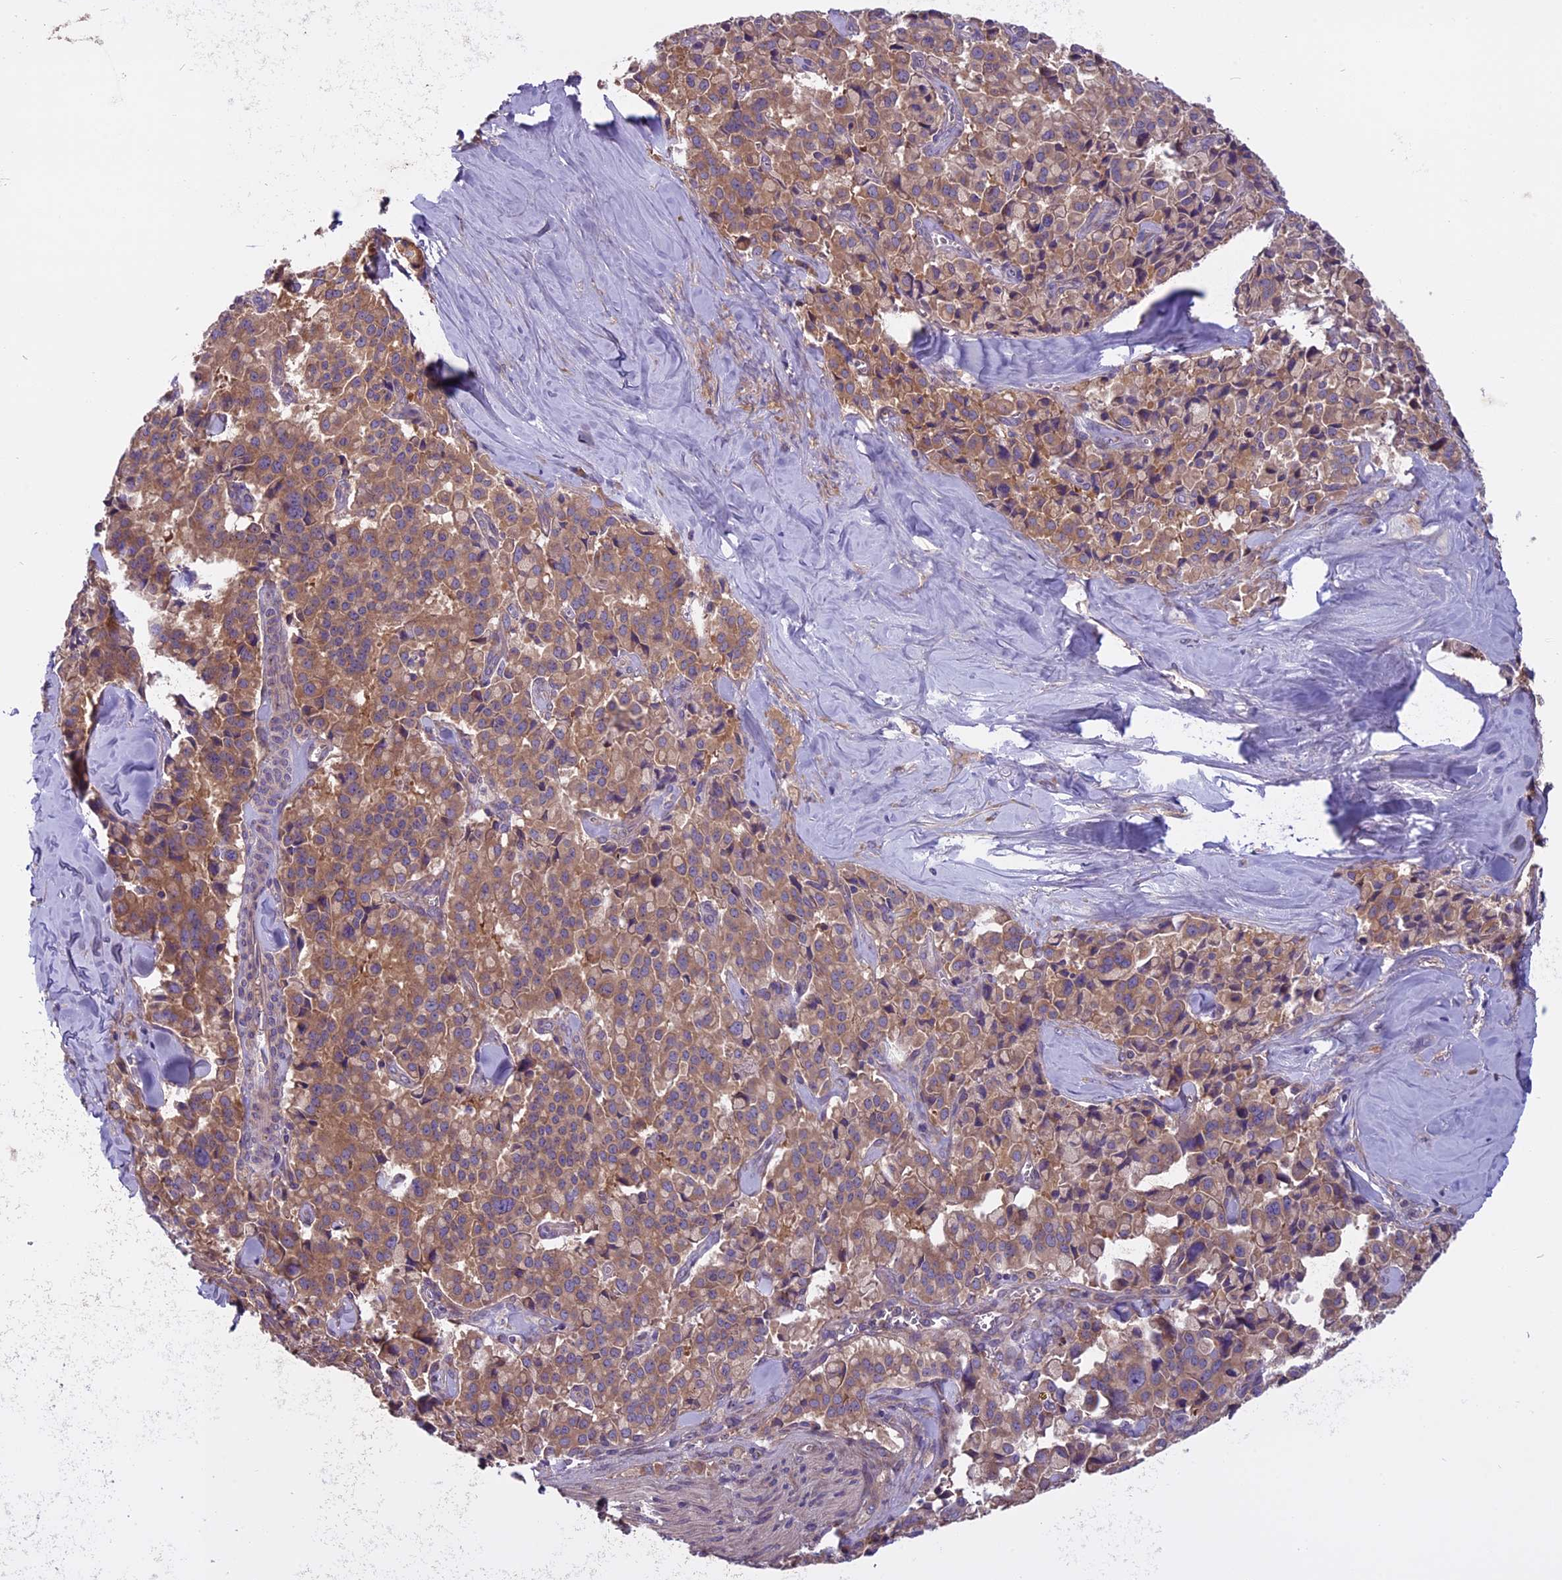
{"staining": {"intensity": "moderate", "quantity": ">75%", "location": "cytoplasmic/membranous"}, "tissue": "pancreatic cancer", "cell_type": "Tumor cells", "image_type": "cancer", "snomed": [{"axis": "morphology", "description": "Adenocarcinoma, NOS"}, {"axis": "topography", "description": "Pancreas"}], "caption": "Moderate cytoplasmic/membranous staining is seen in about >75% of tumor cells in pancreatic cancer.", "gene": "DCTN5", "patient": {"sex": "male", "age": 65}}